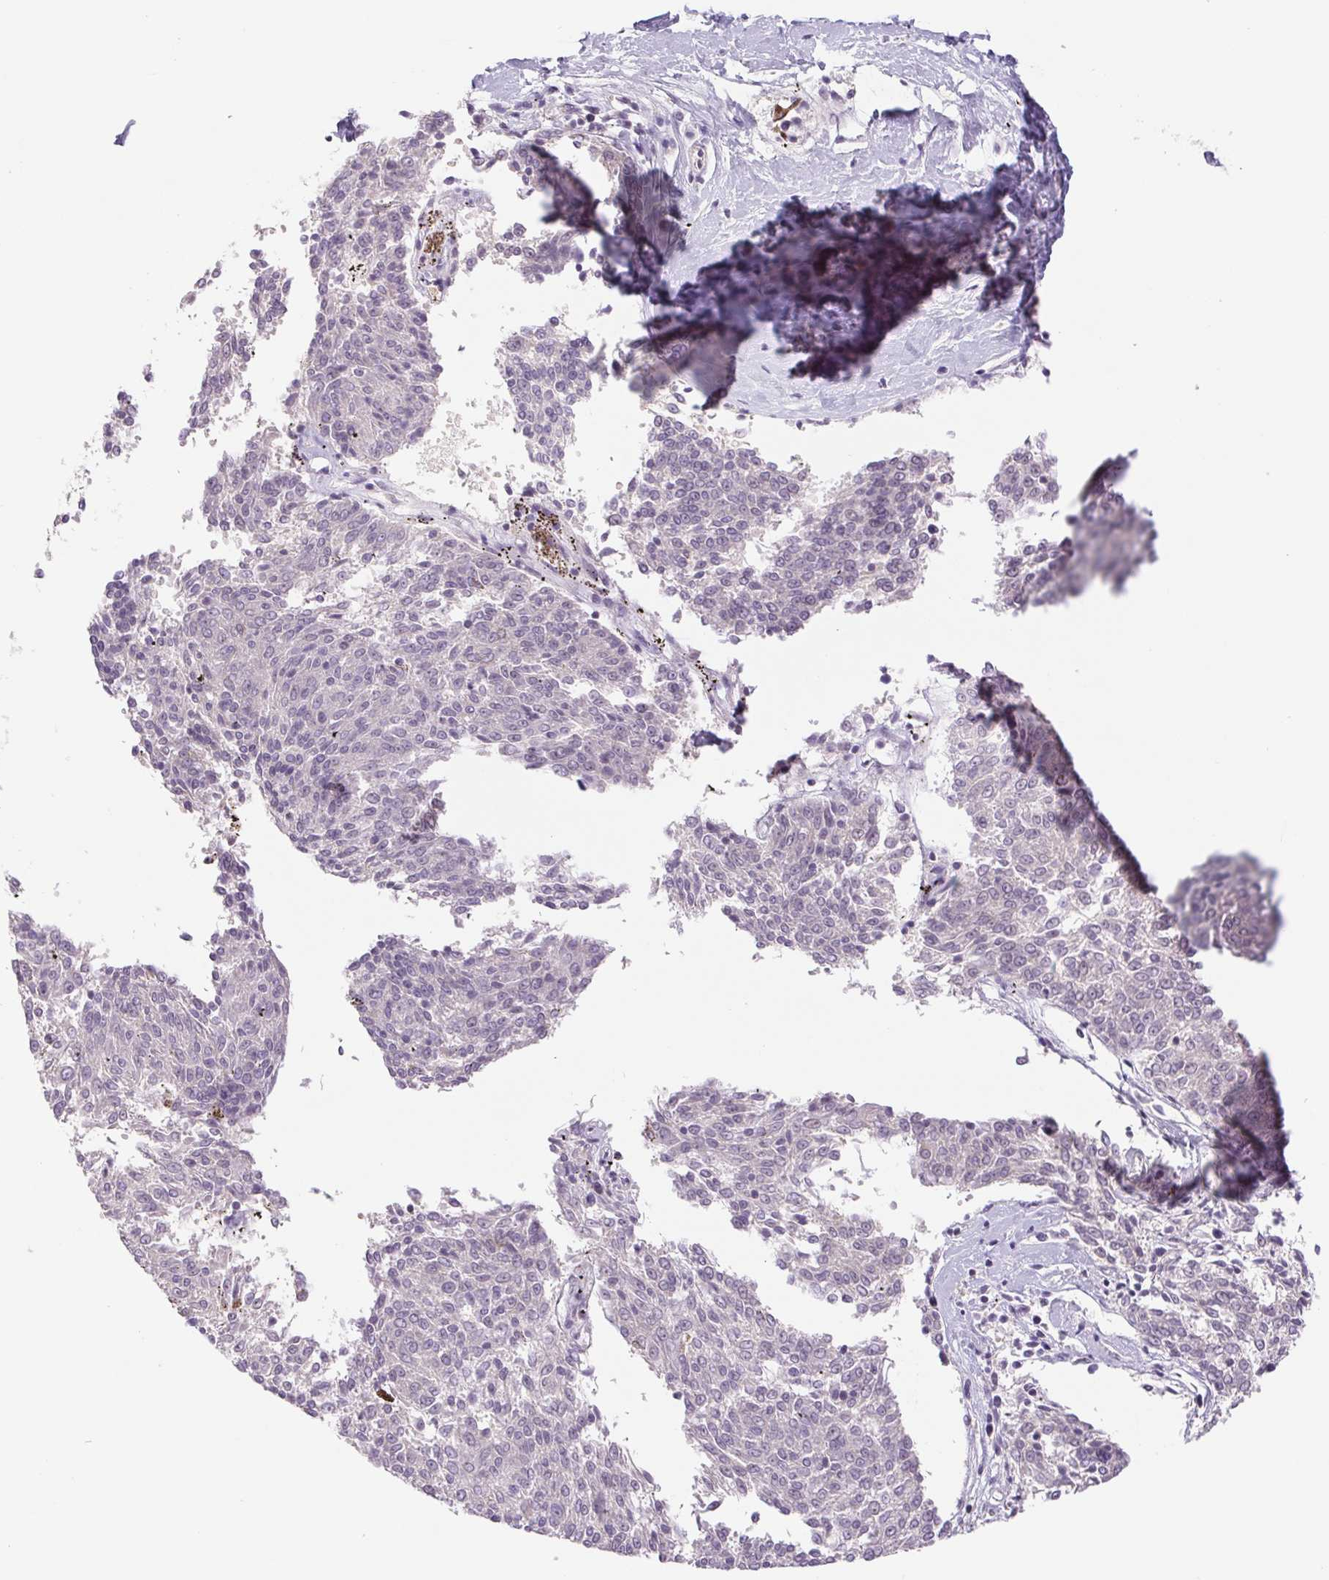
{"staining": {"intensity": "negative", "quantity": "none", "location": "none"}, "tissue": "melanoma", "cell_type": "Tumor cells", "image_type": "cancer", "snomed": [{"axis": "morphology", "description": "Malignant melanoma, NOS"}, {"axis": "topography", "description": "Skin"}], "caption": "Tumor cells show no significant staining in malignant melanoma.", "gene": "CWC25", "patient": {"sex": "female", "age": 72}}